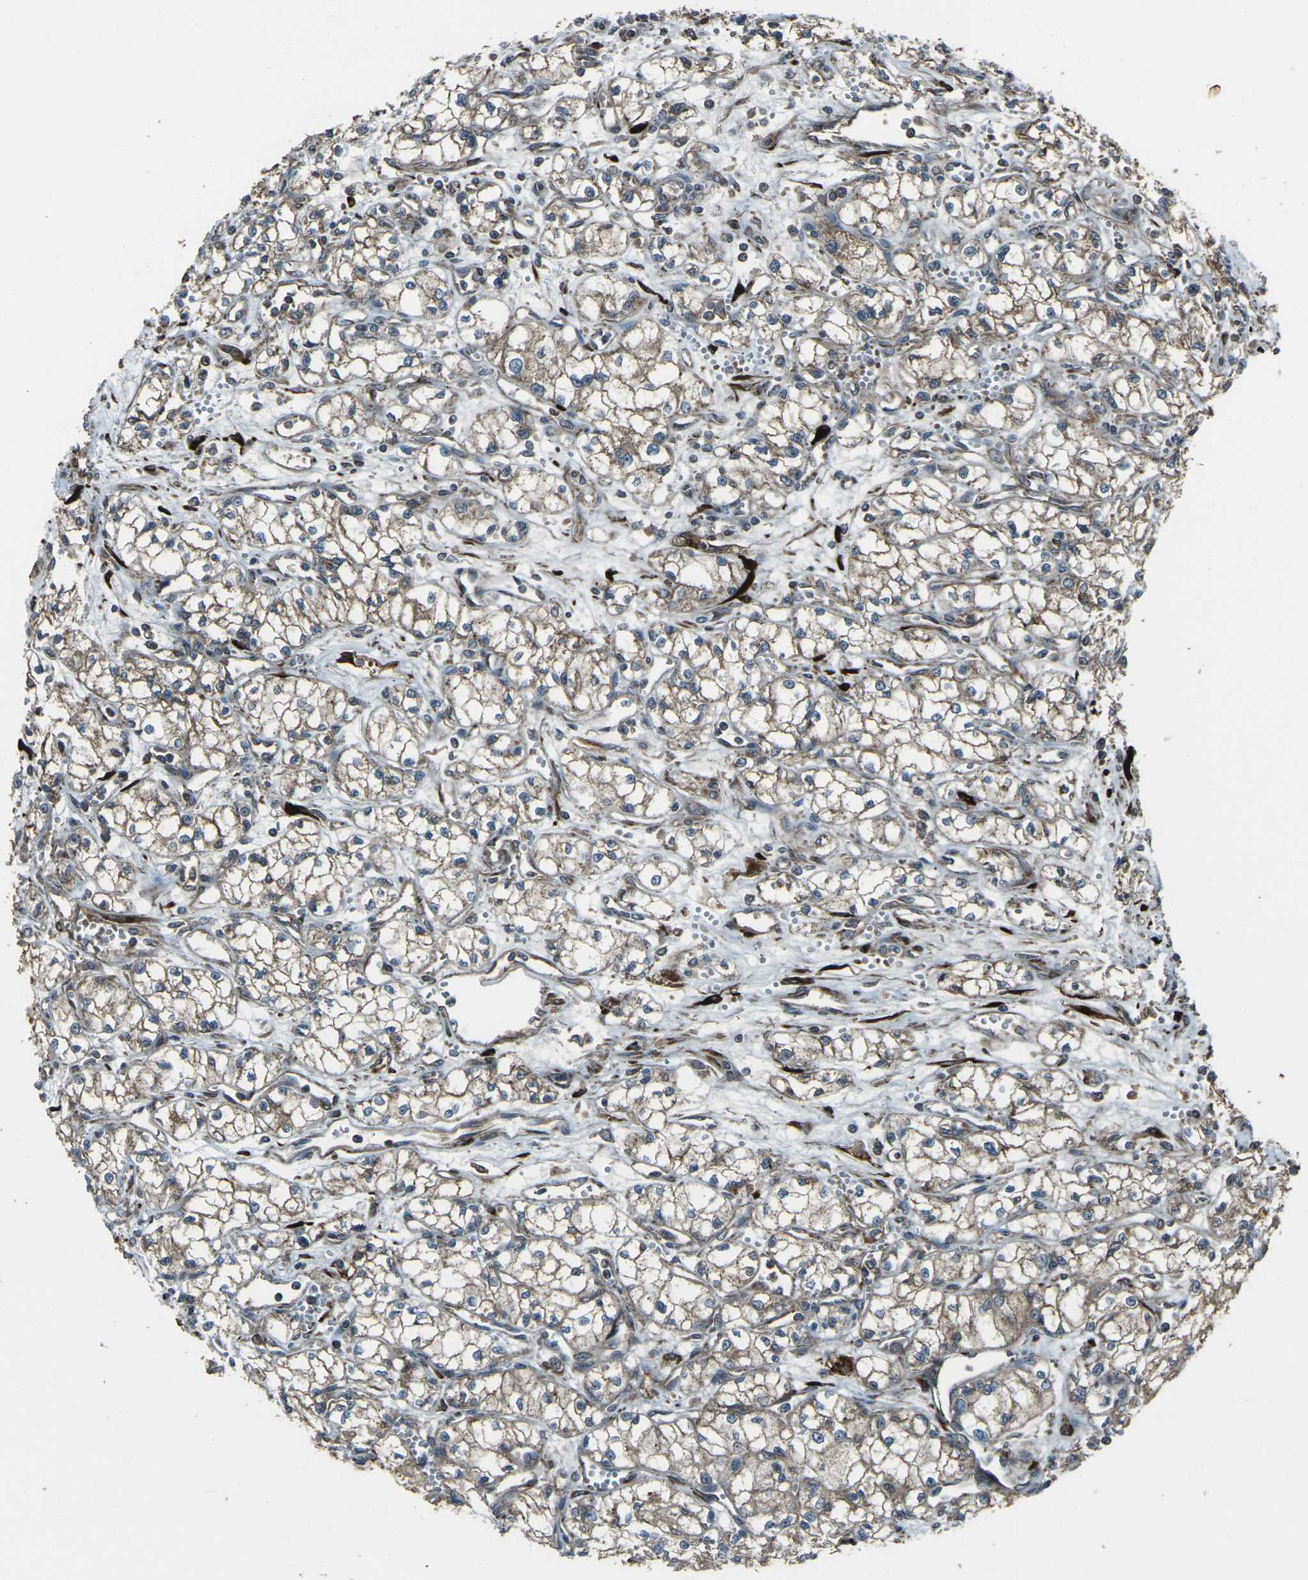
{"staining": {"intensity": "moderate", "quantity": ">75%", "location": "cytoplasmic/membranous"}, "tissue": "renal cancer", "cell_type": "Tumor cells", "image_type": "cancer", "snomed": [{"axis": "morphology", "description": "Normal tissue, NOS"}, {"axis": "morphology", "description": "Adenocarcinoma, NOS"}, {"axis": "topography", "description": "Kidney"}], "caption": "Immunohistochemical staining of human renal cancer (adenocarcinoma) exhibits medium levels of moderate cytoplasmic/membranous protein expression in approximately >75% of tumor cells.", "gene": "LSMEM1", "patient": {"sex": "male", "age": 59}}